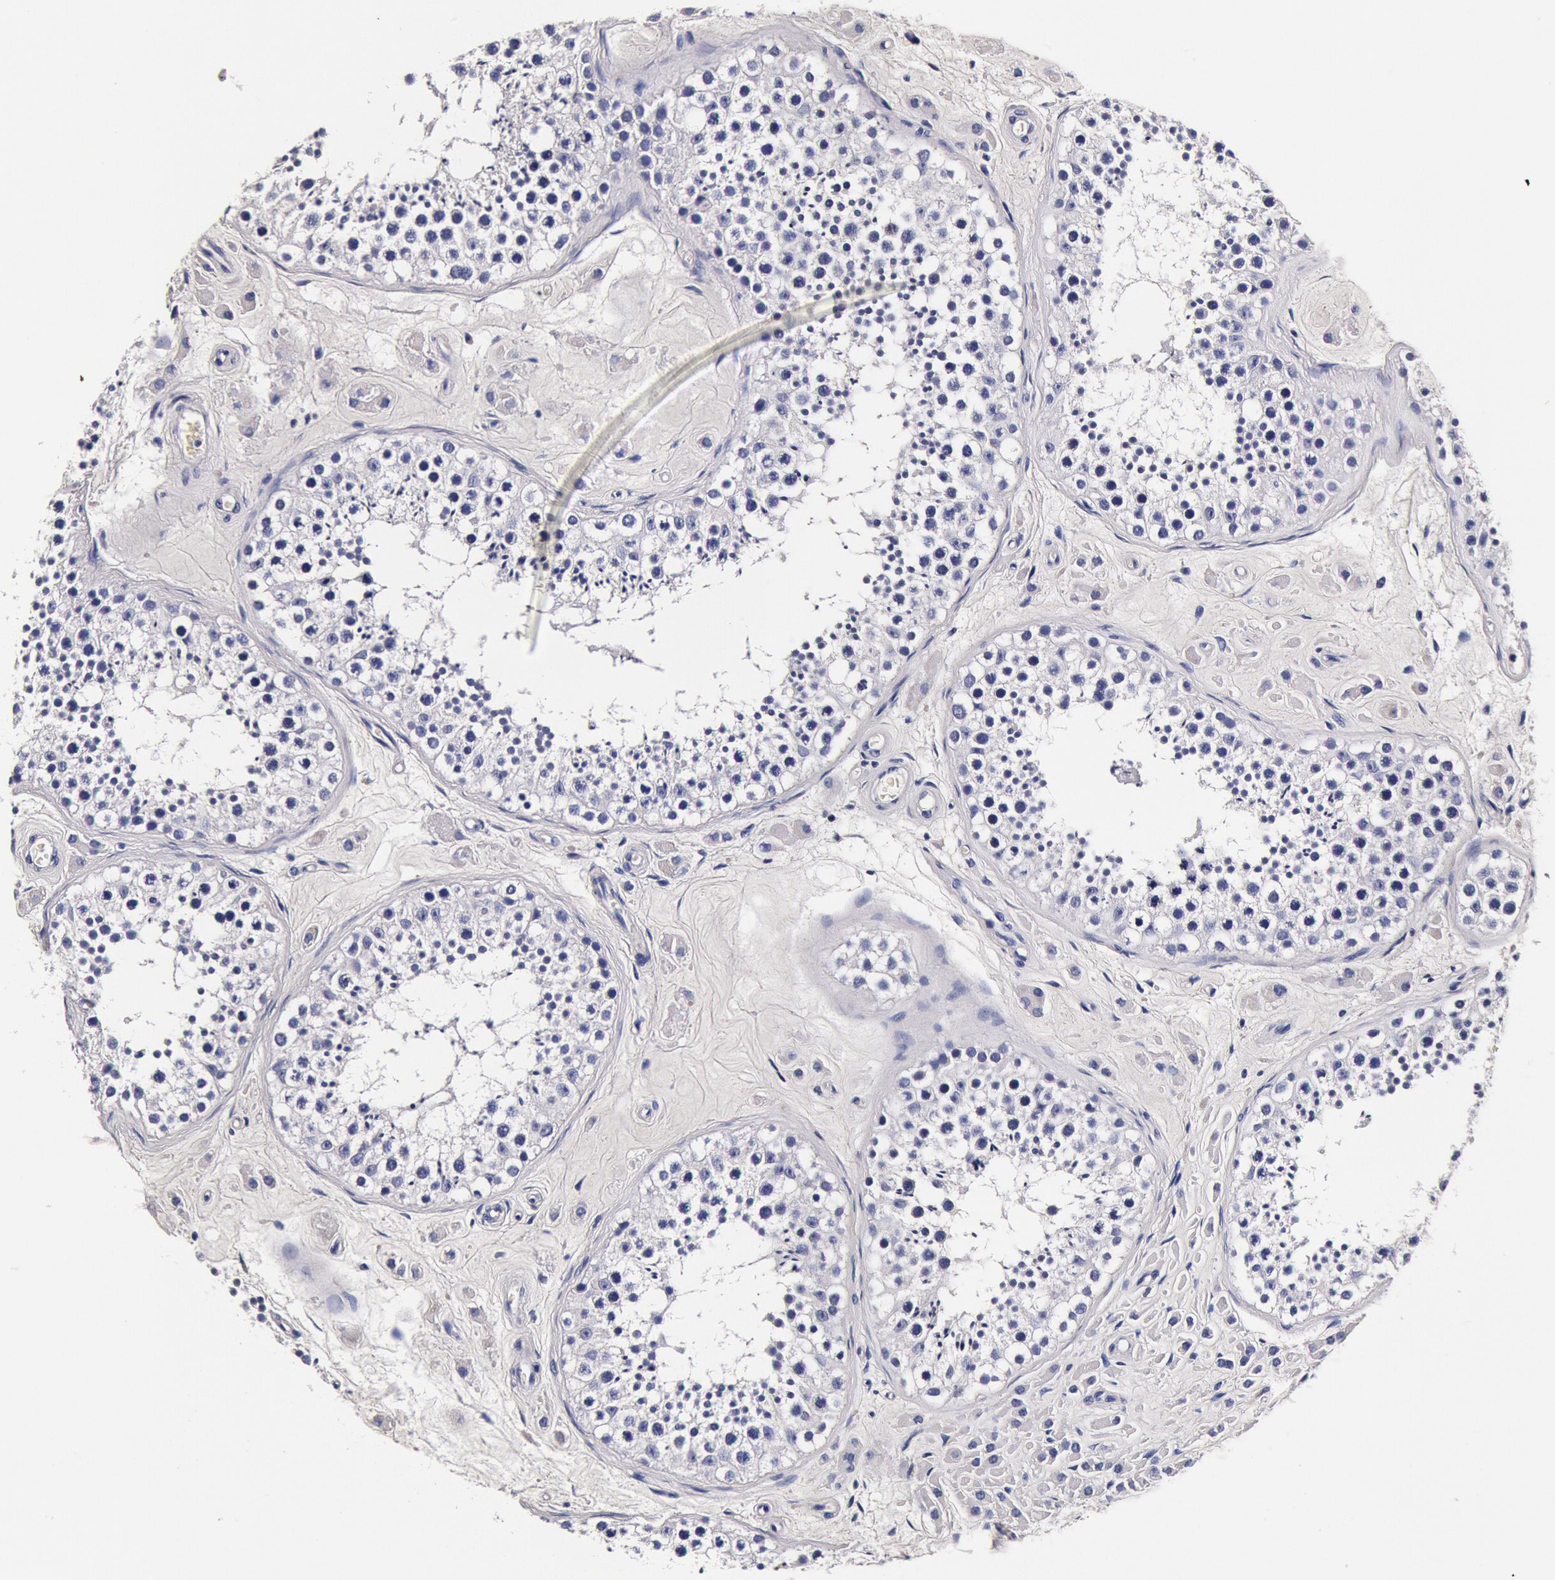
{"staining": {"intensity": "negative", "quantity": "none", "location": "none"}, "tissue": "testis", "cell_type": "Cells in seminiferous ducts", "image_type": "normal", "snomed": [{"axis": "morphology", "description": "Normal tissue, NOS"}, {"axis": "topography", "description": "Testis"}], "caption": "Immunohistochemistry (IHC) histopathology image of benign testis stained for a protein (brown), which demonstrates no expression in cells in seminiferous ducts.", "gene": "CCDC22", "patient": {"sex": "male", "age": 38}}